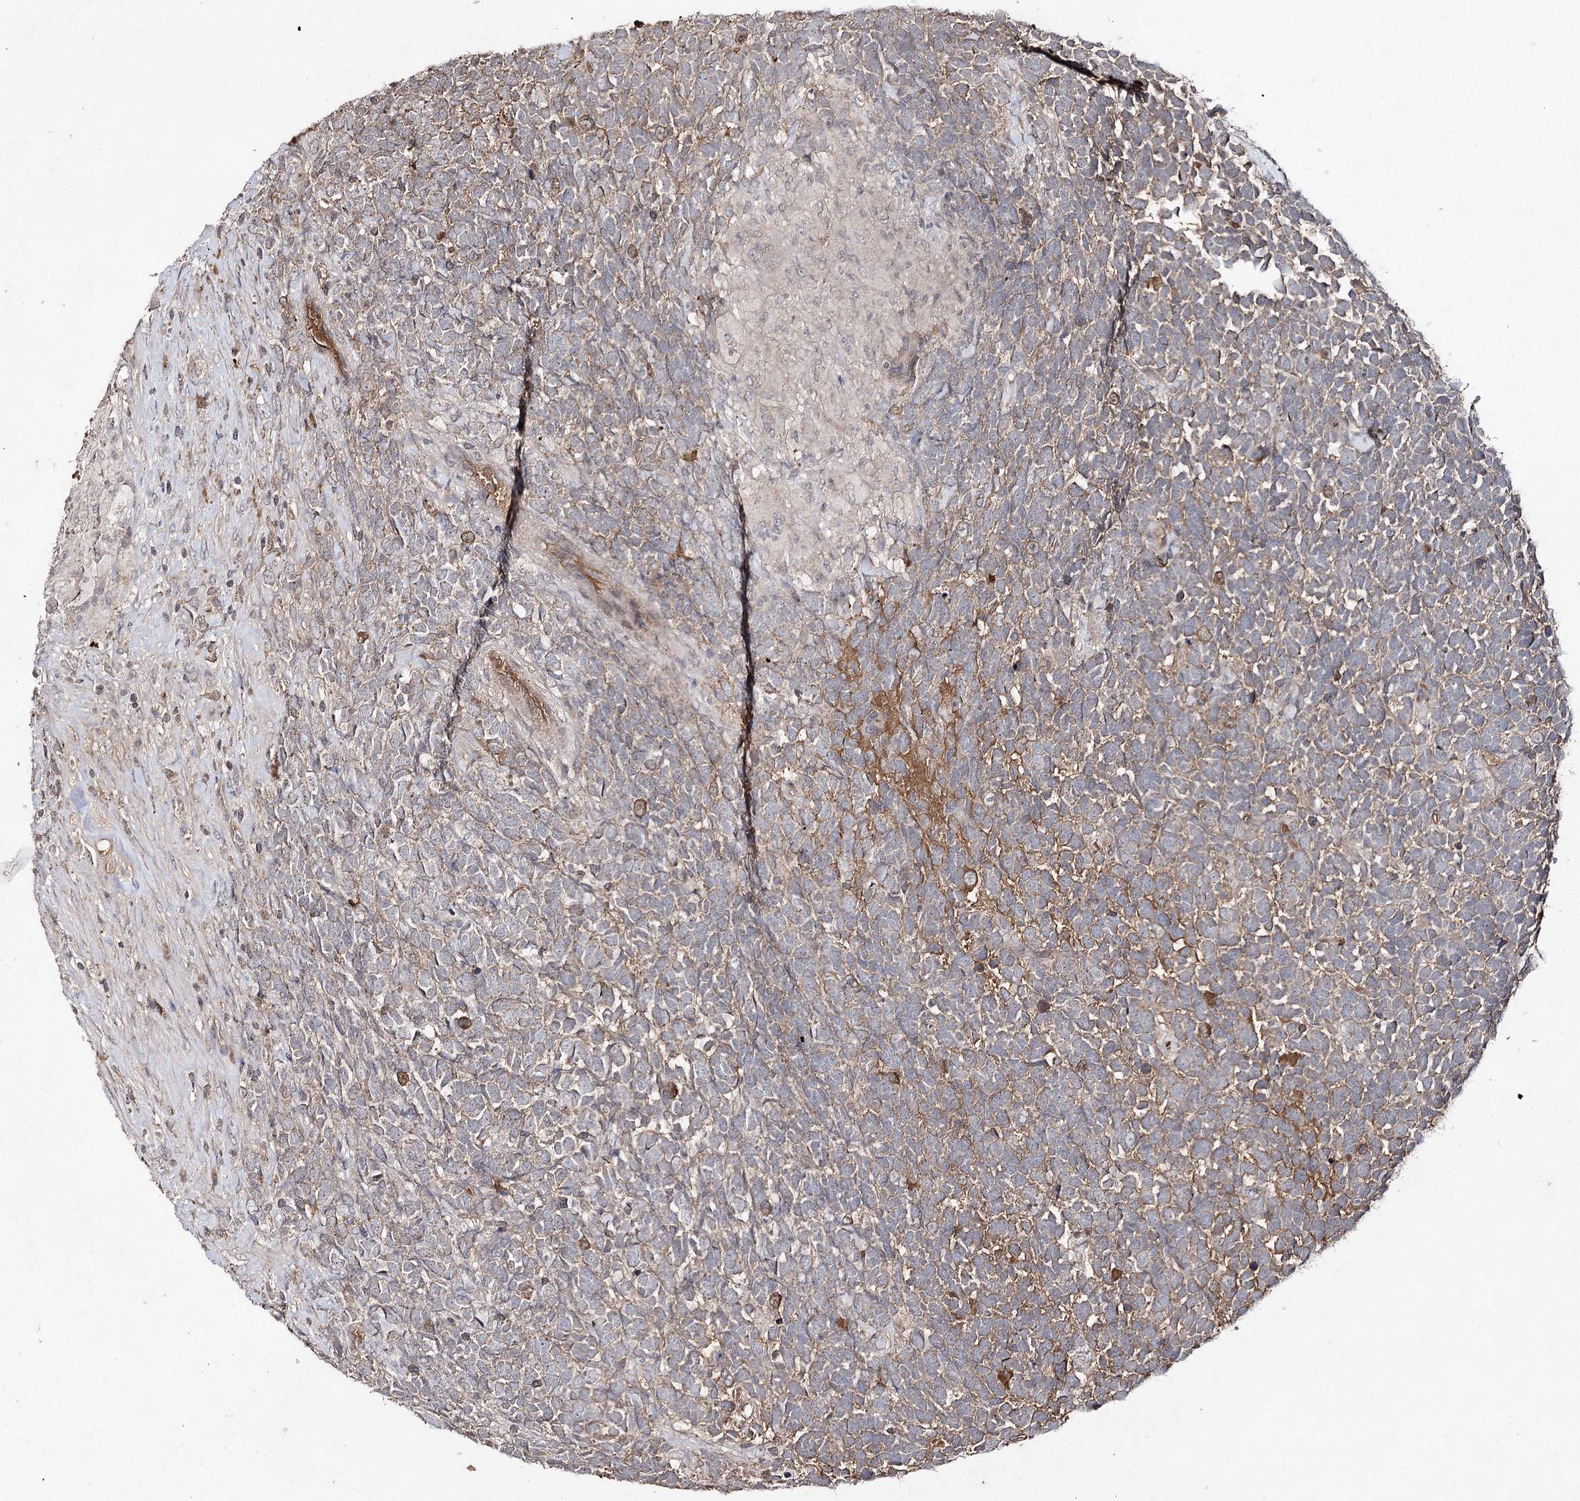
{"staining": {"intensity": "weak", "quantity": "25%-75%", "location": "cytoplasmic/membranous"}, "tissue": "urothelial cancer", "cell_type": "Tumor cells", "image_type": "cancer", "snomed": [{"axis": "morphology", "description": "Urothelial carcinoma, High grade"}, {"axis": "topography", "description": "Urinary bladder"}], "caption": "Immunohistochemical staining of urothelial cancer reveals low levels of weak cytoplasmic/membranous protein expression in approximately 25%-75% of tumor cells. The staining was performed using DAB (3,3'-diaminobenzidine) to visualize the protein expression in brown, while the nuclei were stained in blue with hematoxylin (Magnification: 20x).", "gene": "SYNGR3", "patient": {"sex": "female", "age": 82}}